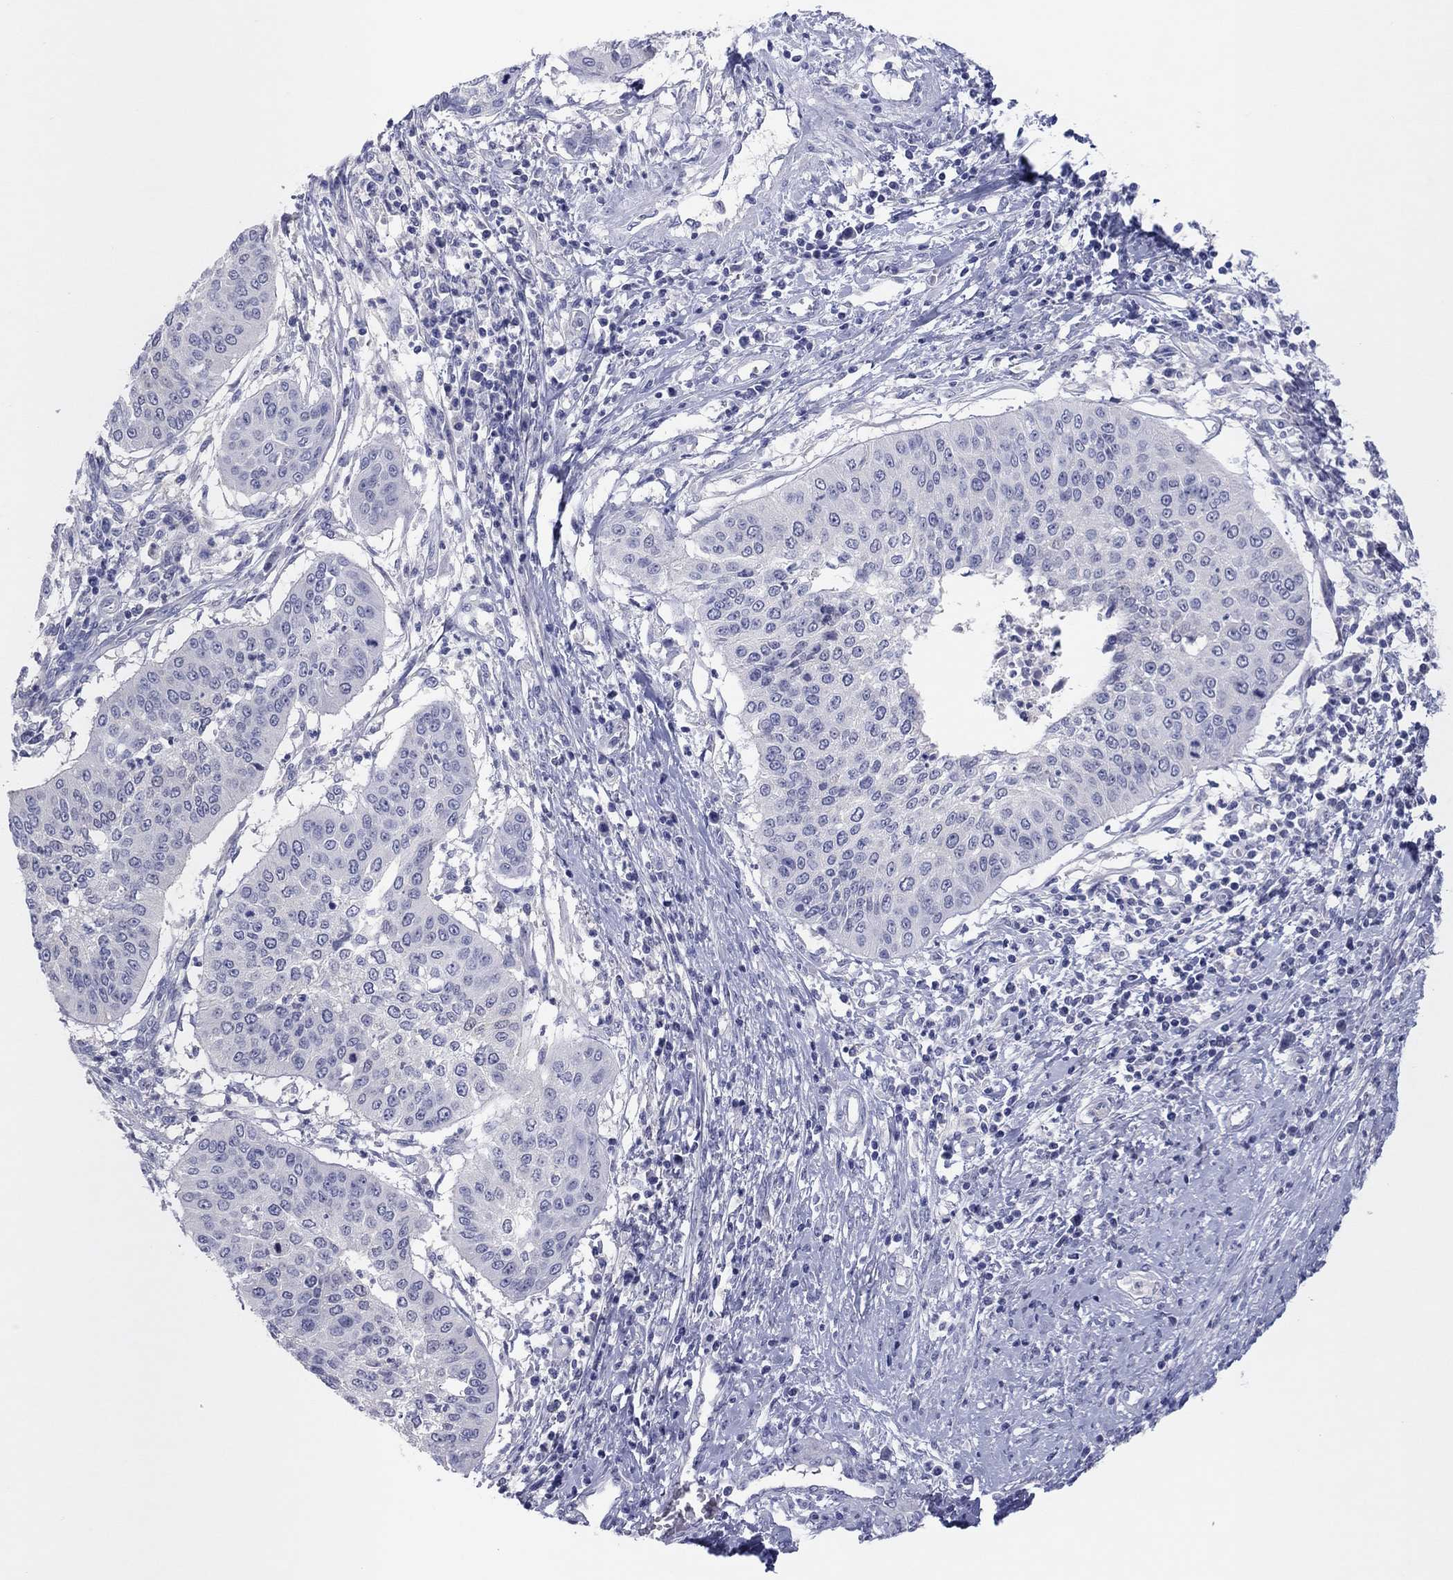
{"staining": {"intensity": "negative", "quantity": "none", "location": "none"}, "tissue": "cervical cancer", "cell_type": "Tumor cells", "image_type": "cancer", "snomed": [{"axis": "morphology", "description": "Normal tissue, NOS"}, {"axis": "morphology", "description": "Squamous cell carcinoma, NOS"}, {"axis": "topography", "description": "Cervix"}], "caption": "Immunohistochemistry (IHC) histopathology image of neoplastic tissue: cervical cancer stained with DAB shows no significant protein expression in tumor cells. (IHC, brightfield microscopy, high magnification).", "gene": "CPNE6", "patient": {"sex": "female", "age": 39}}